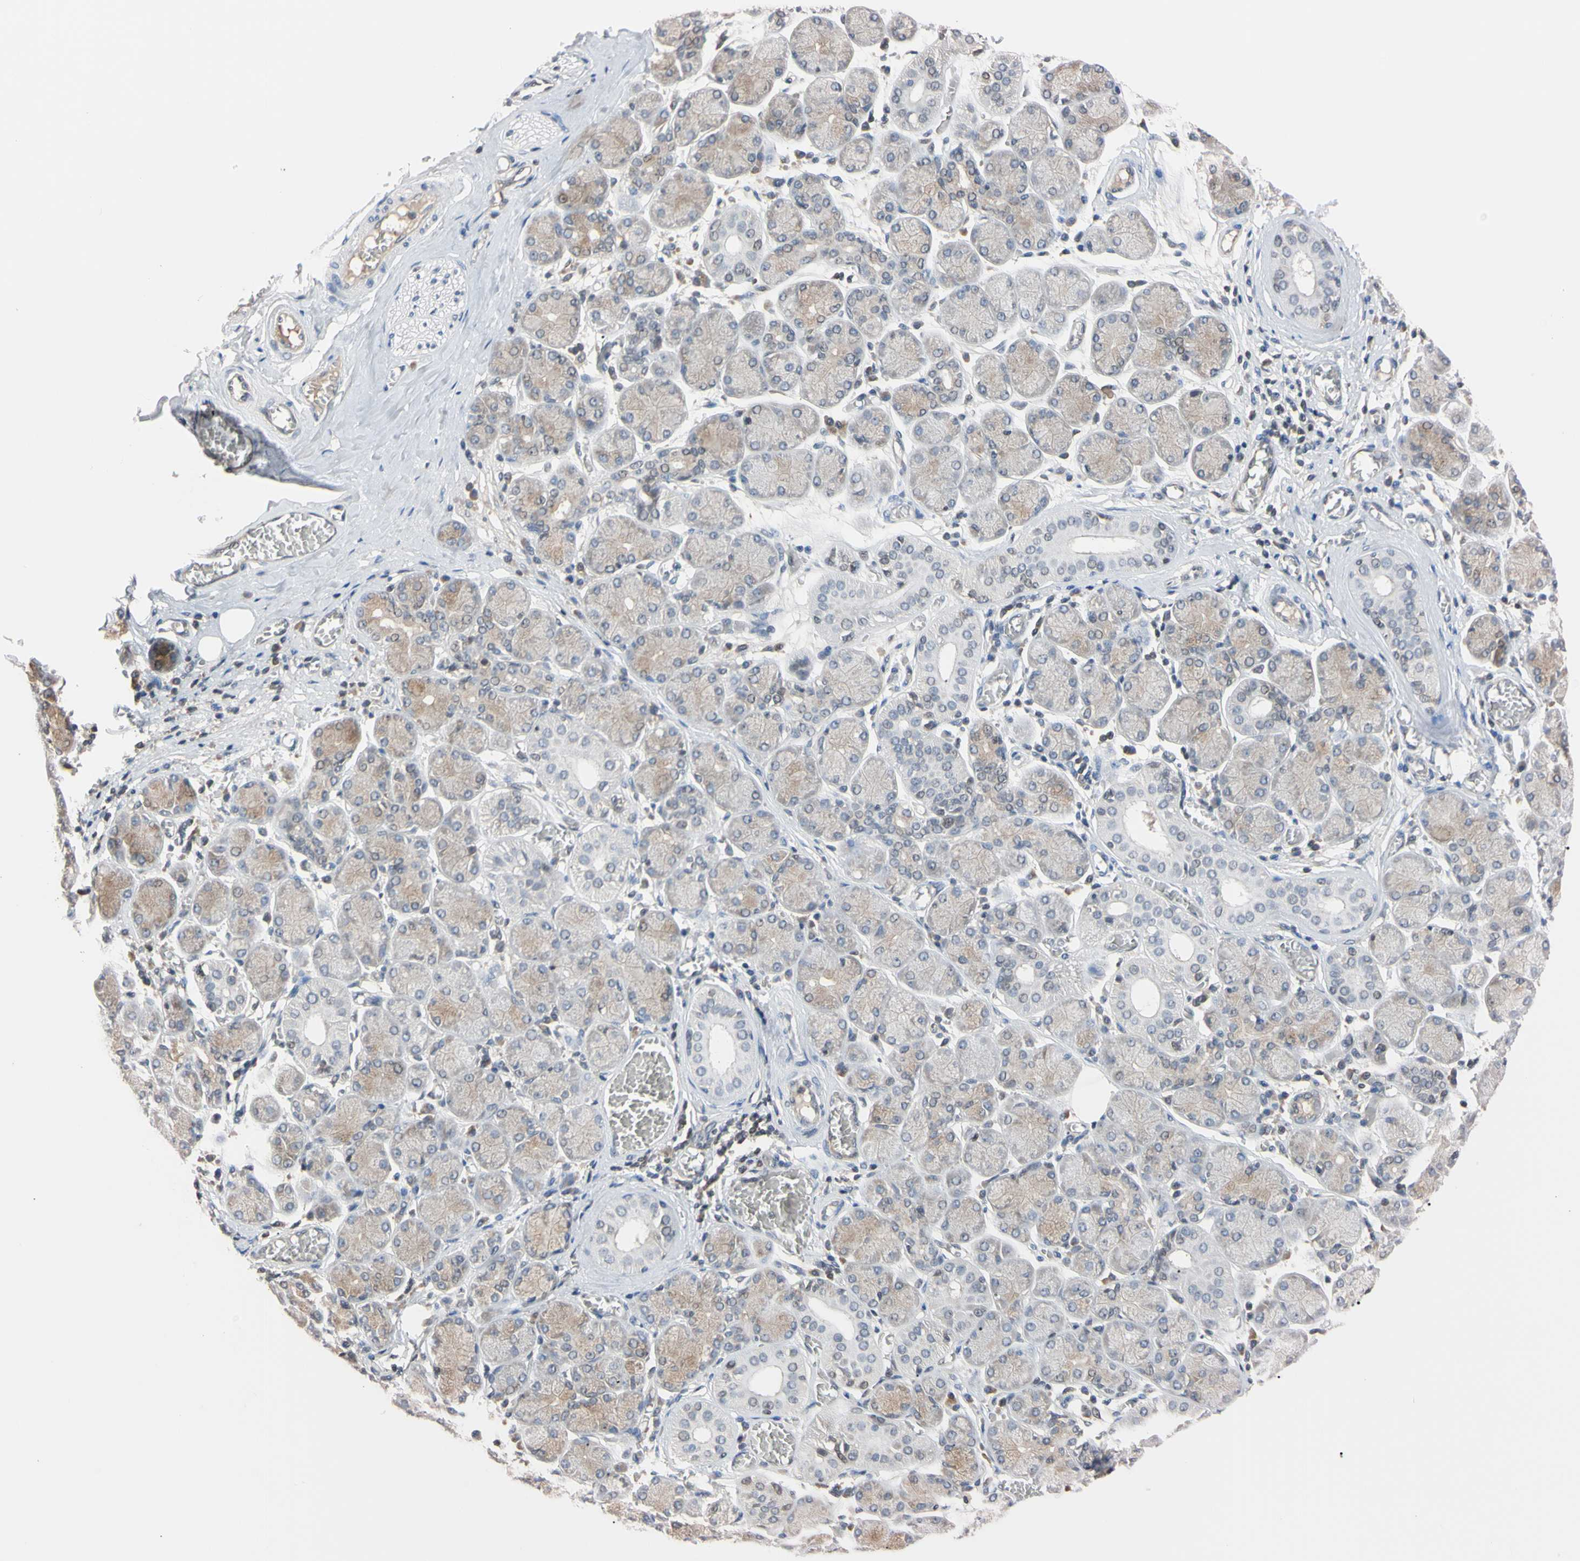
{"staining": {"intensity": "moderate", "quantity": "25%-75%", "location": "cytoplasmic/membranous"}, "tissue": "salivary gland", "cell_type": "Glandular cells", "image_type": "normal", "snomed": [{"axis": "morphology", "description": "Normal tissue, NOS"}, {"axis": "topography", "description": "Salivary gland"}], "caption": "DAB immunohistochemical staining of benign salivary gland demonstrates moderate cytoplasmic/membranous protein expression in approximately 25%-75% of glandular cells. (DAB IHC, brown staining for protein, blue staining for nuclei).", "gene": "UBE2I", "patient": {"sex": "female", "age": 24}}